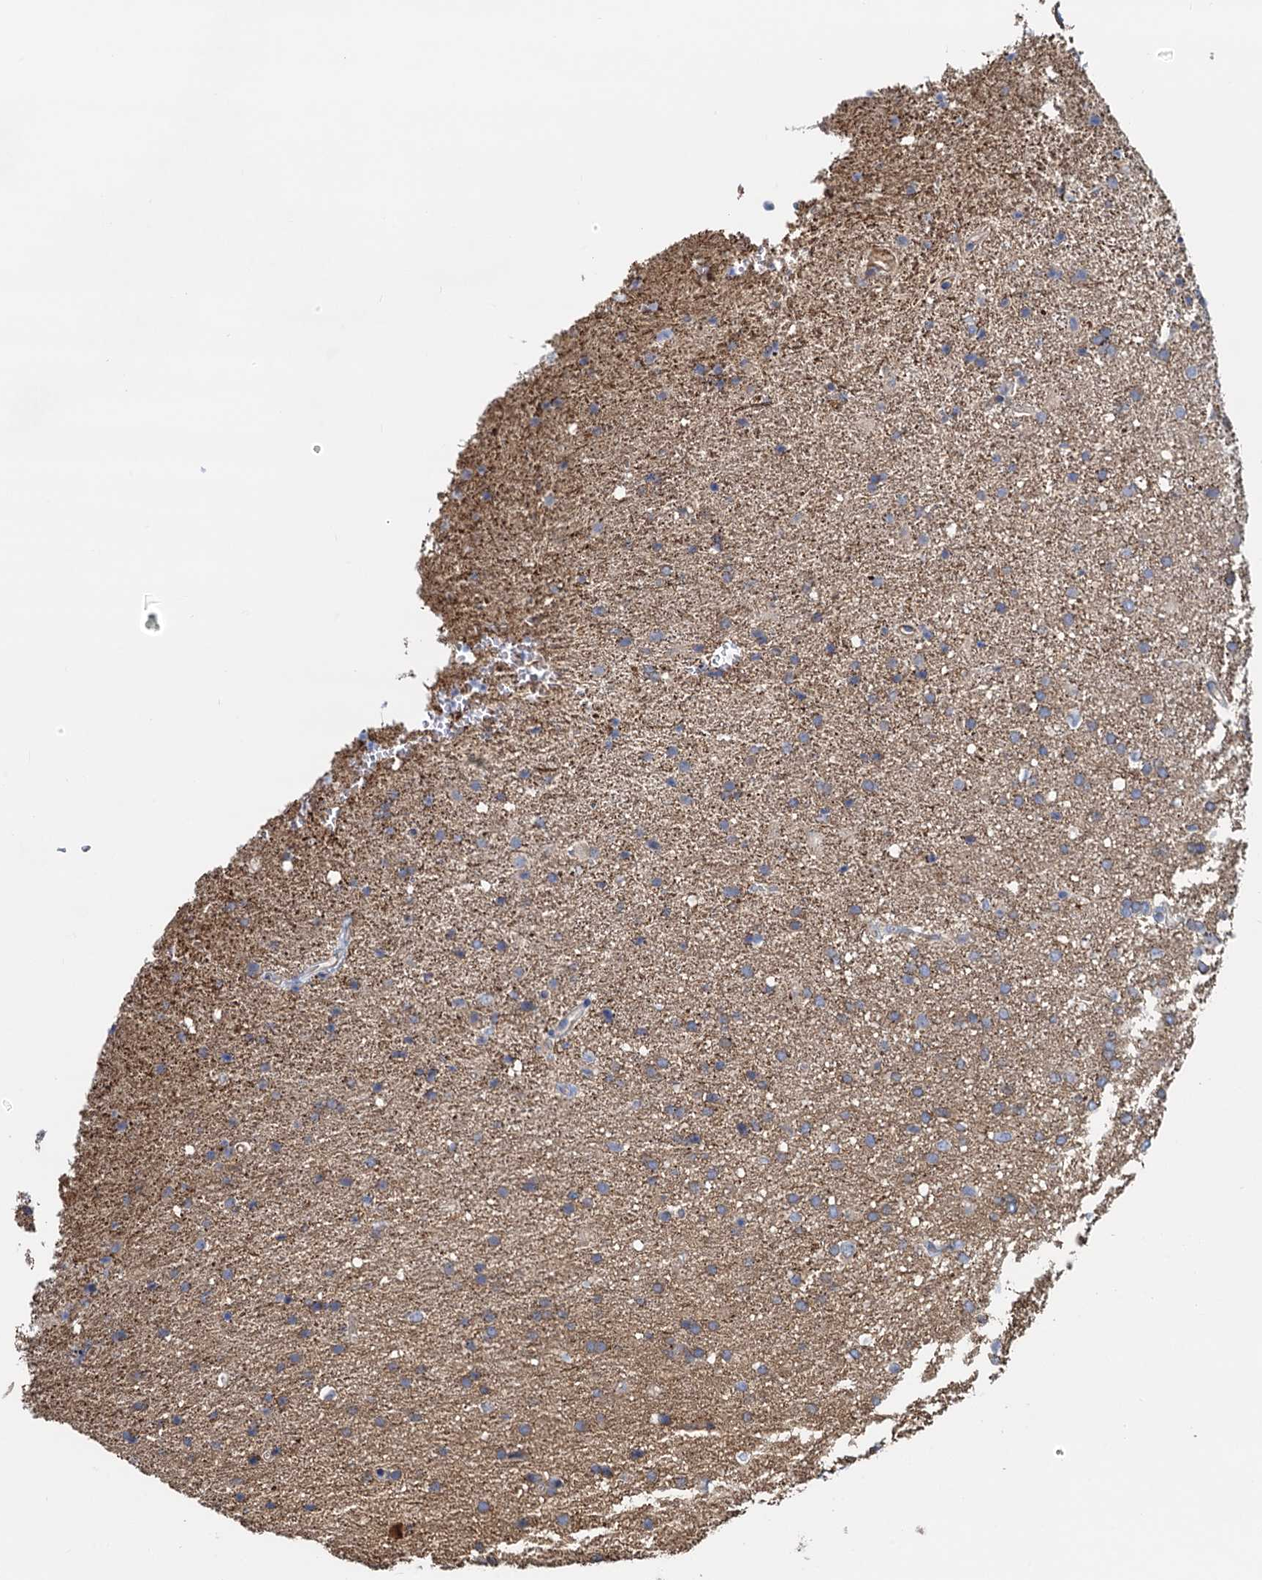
{"staining": {"intensity": "weak", "quantity": ">75%", "location": "cytoplasmic/membranous"}, "tissue": "glioma", "cell_type": "Tumor cells", "image_type": "cancer", "snomed": [{"axis": "morphology", "description": "Glioma, malignant, High grade"}, {"axis": "topography", "description": "Brain"}], "caption": "The immunohistochemical stain labels weak cytoplasmic/membranous staining in tumor cells of malignant high-grade glioma tissue.", "gene": "LNX2", "patient": {"sex": "male", "age": 72}}